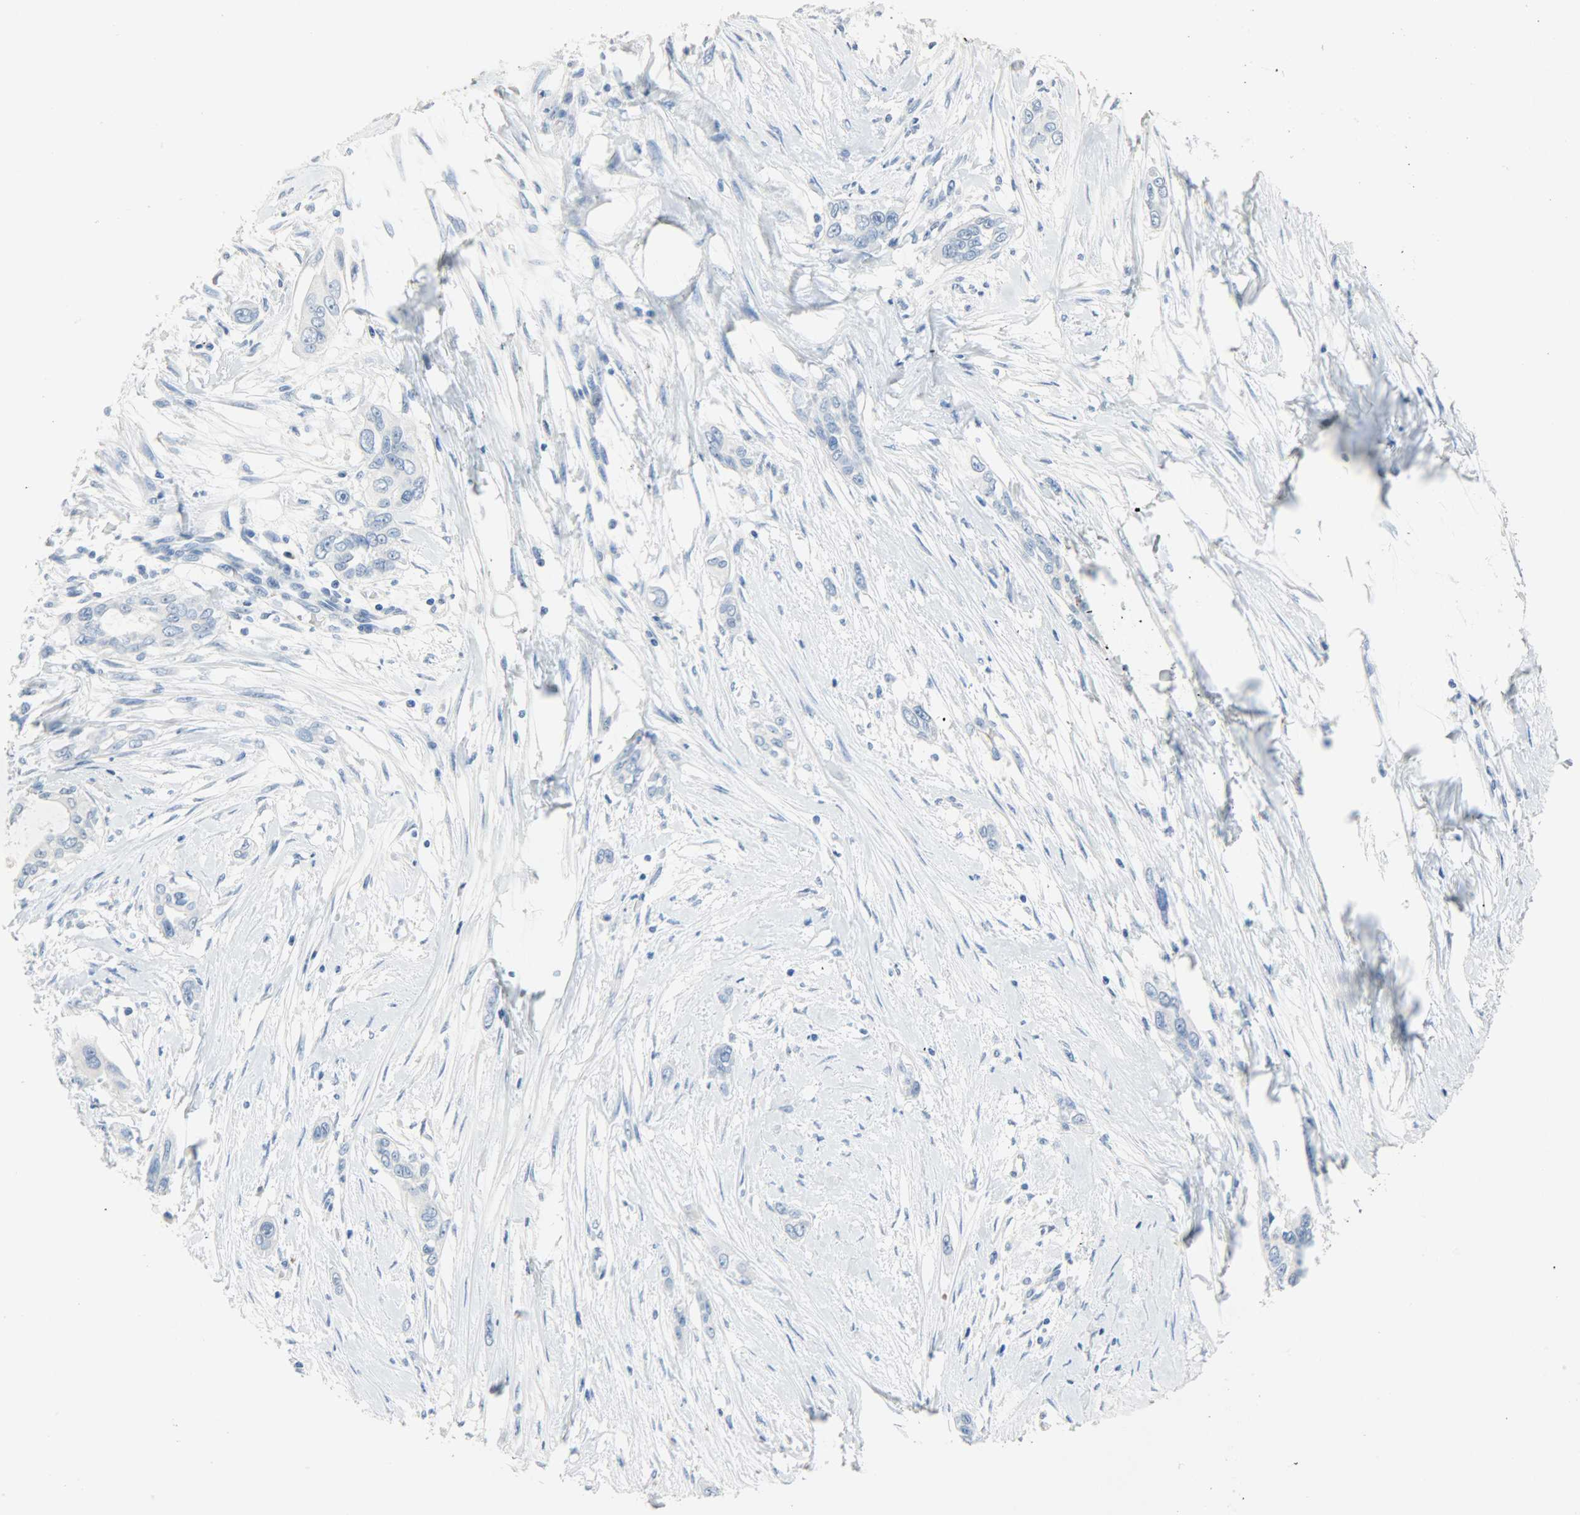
{"staining": {"intensity": "negative", "quantity": "none", "location": "none"}, "tissue": "pancreatic cancer", "cell_type": "Tumor cells", "image_type": "cancer", "snomed": [{"axis": "morphology", "description": "Adenocarcinoma, NOS"}, {"axis": "topography", "description": "Pancreas"}], "caption": "This image is of adenocarcinoma (pancreatic) stained with immunohistochemistry to label a protein in brown with the nuclei are counter-stained blue. There is no staining in tumor cells. (DAB IHC visualized using brightfield microscopy, high magnification).", "gene": "CA3", "patient": {"sex": "female", "age": 60}}